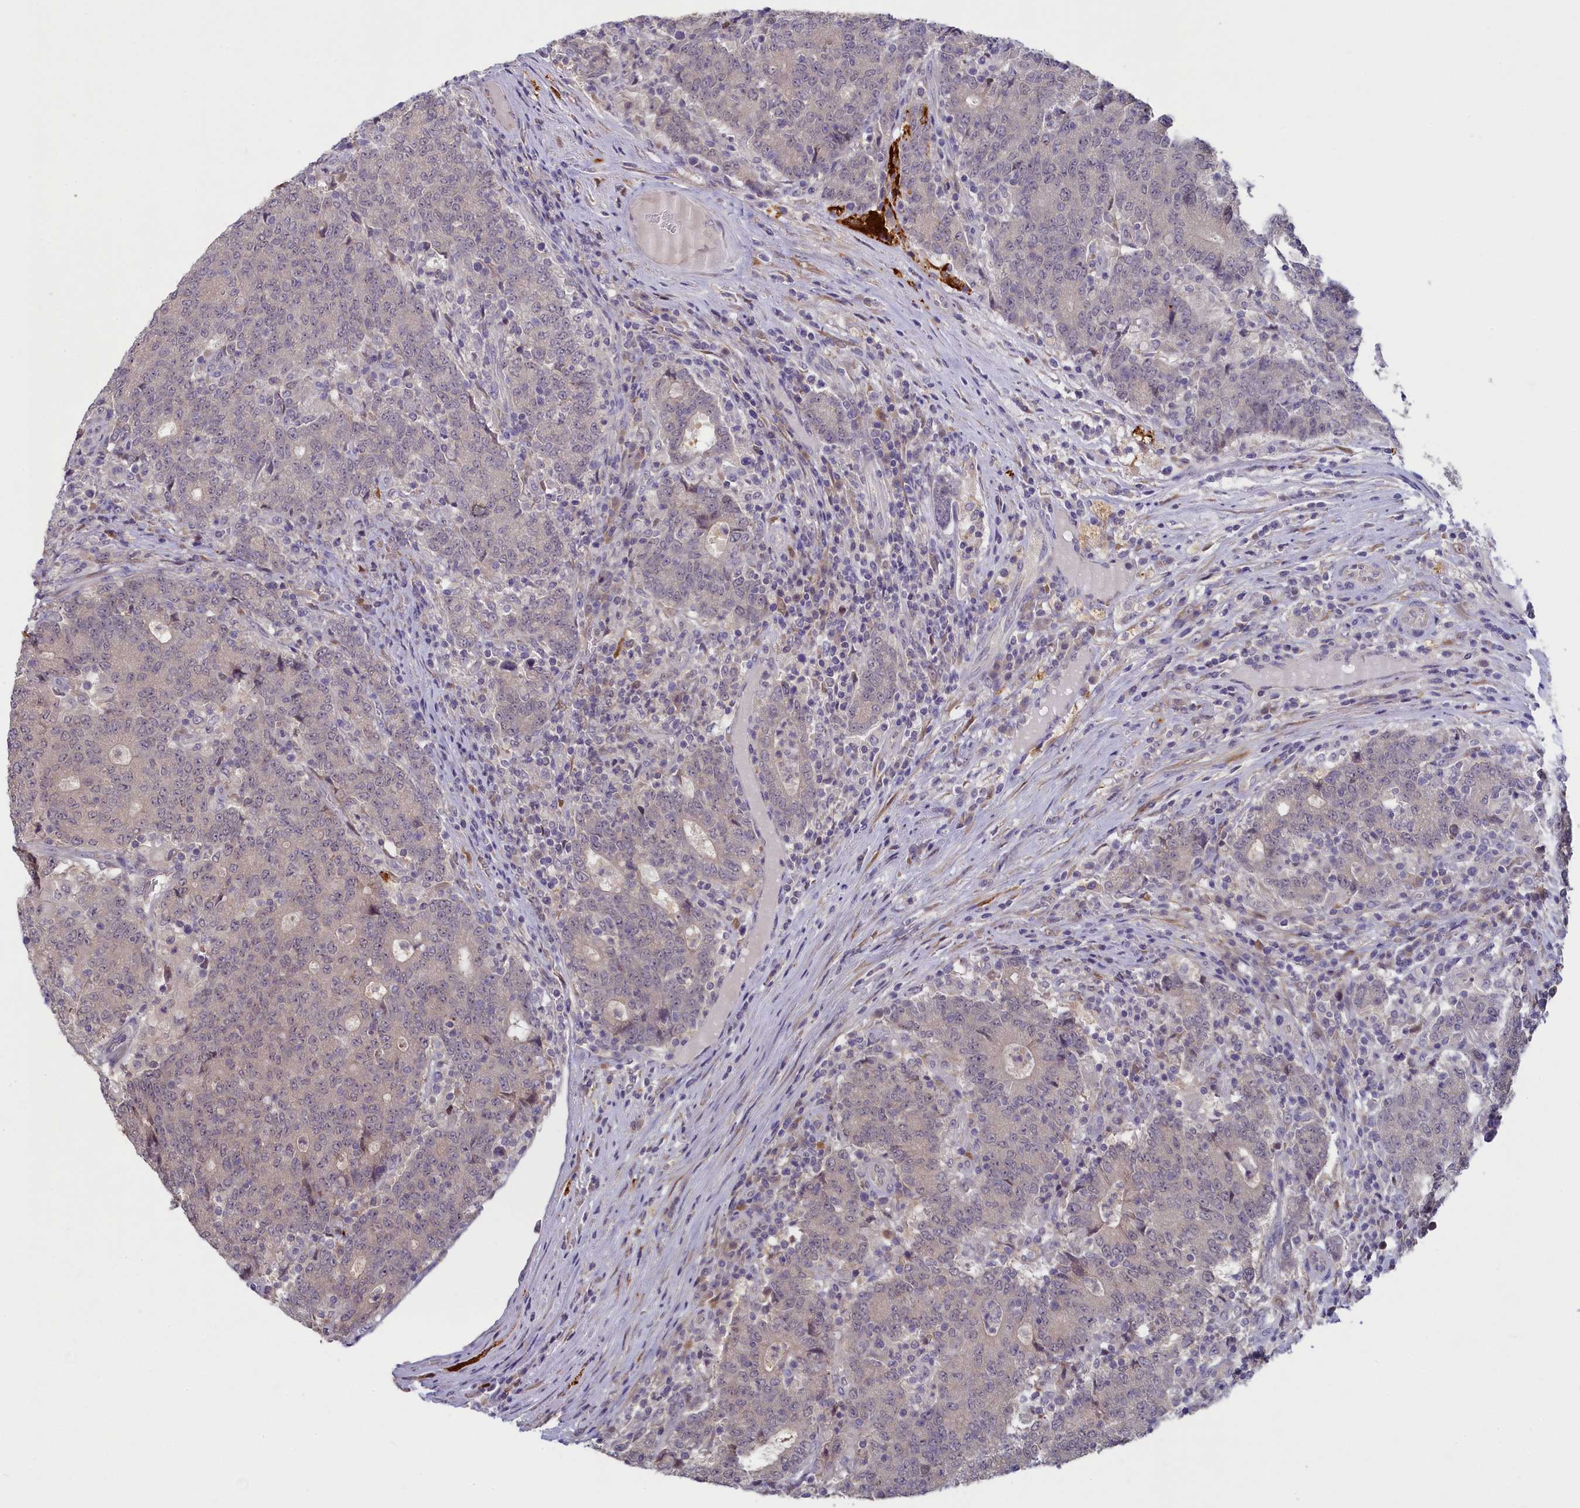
{"staining": {"intensity": "negative", "quantity": "none", "location": "none"}, "tissue": "colorectal cancer", "cell_type": "Tumor cells", "image_type": "cancer", "snomed": [{"axis": "morphology", "description": "Adenocarcinoma, NOS"}, {"axis": "topography", "description": "Colon"}], "caption": "Histopathology image shows no protein expression in tumor cells of colorectal cancer (adenocarcinoma) tissue.", "gene": "UCHL3", "patient": {"sex": "female", "age": 75}}